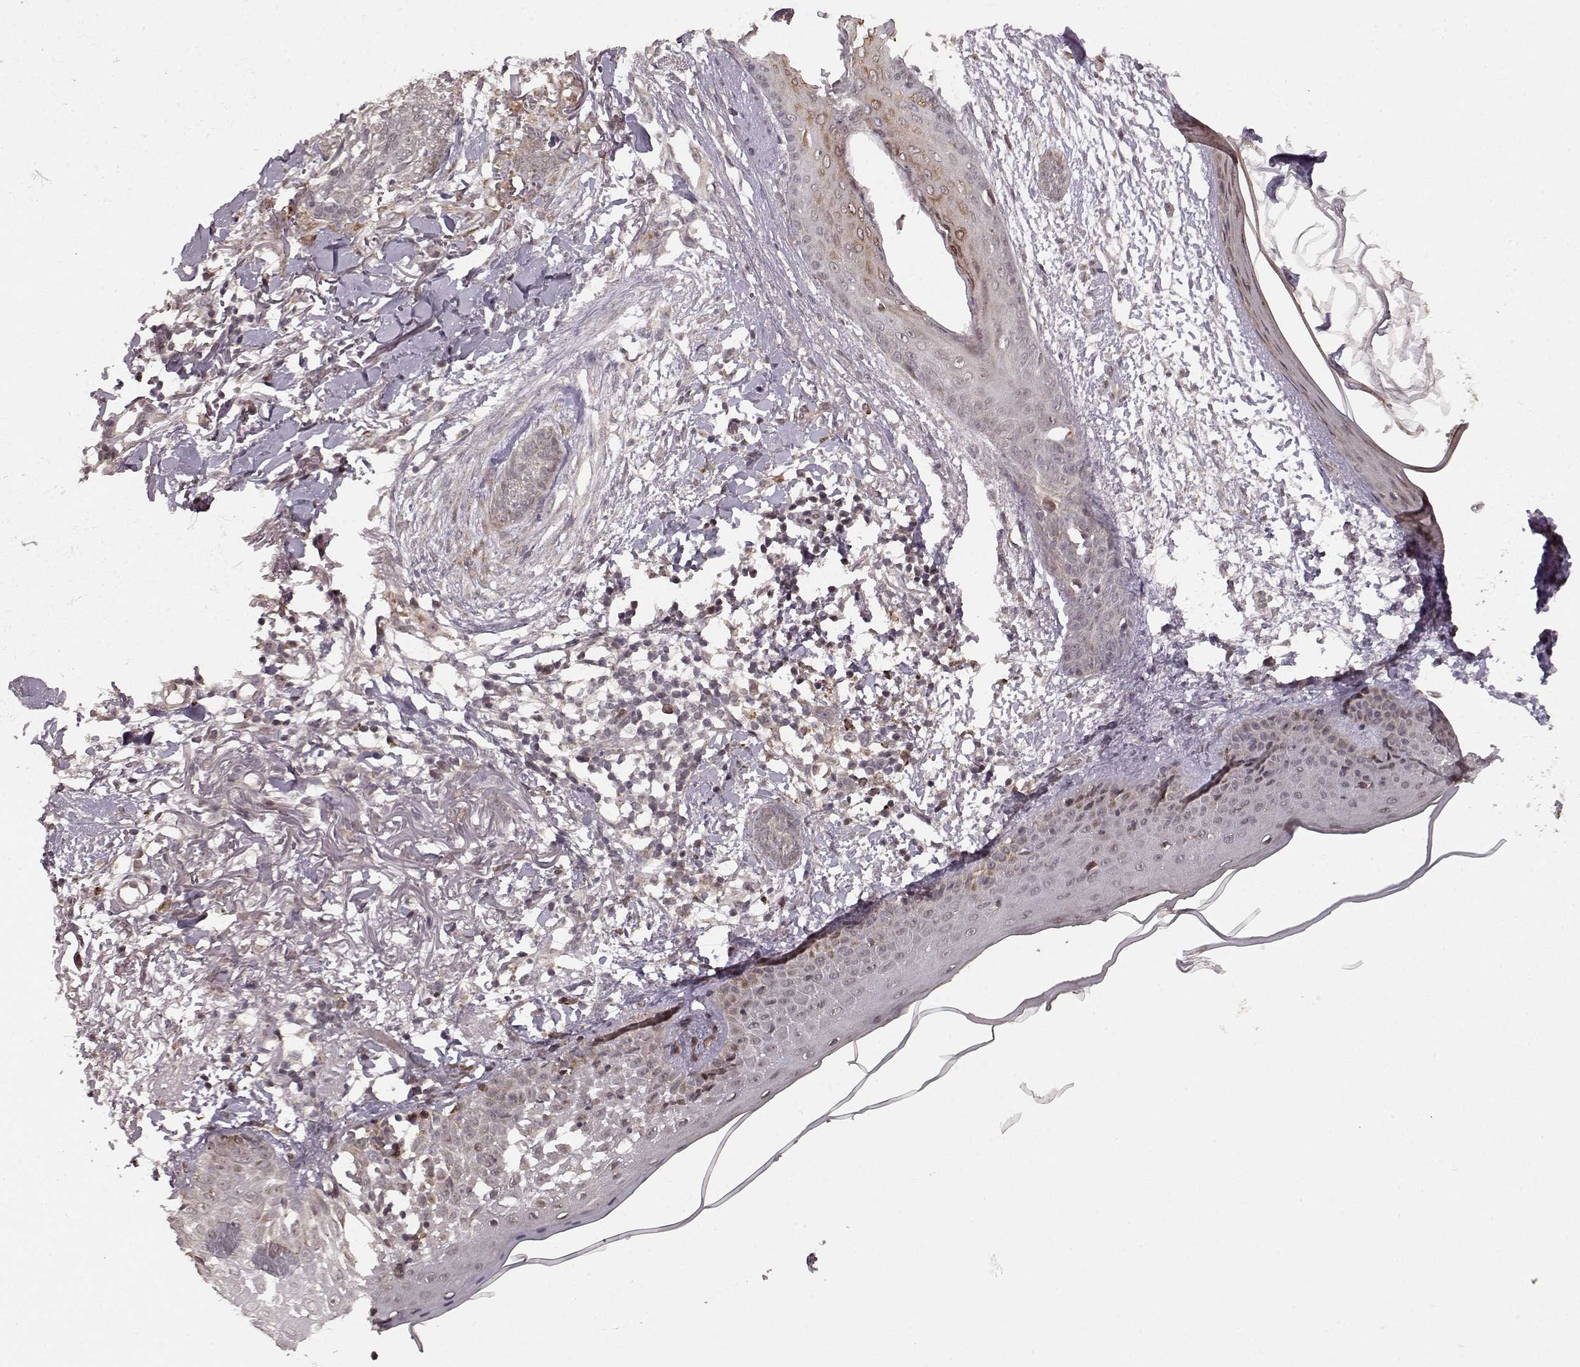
{"staining": {"intensity": "negative", "quantity": "none", "location": "none"}, "tissue": "skin cancer", "cell_type": "Tumor cells", "image_type": "cancer", "snomed": [{"axis": "morphology", "description": "Normal tissue, NOS"}, {"axis": "morphology", "description": "Basal cell carcinoma"}, {"axis": "topography", "description": "Skin"}], "caption": "IHC photomicrograph of skin cancer (basal cell carcinoma) stained for a protein (brown), which reveals no staining in tumor cells.", "gene": "ELOVL5", "patient": {"sex": "male", "age": 84}}